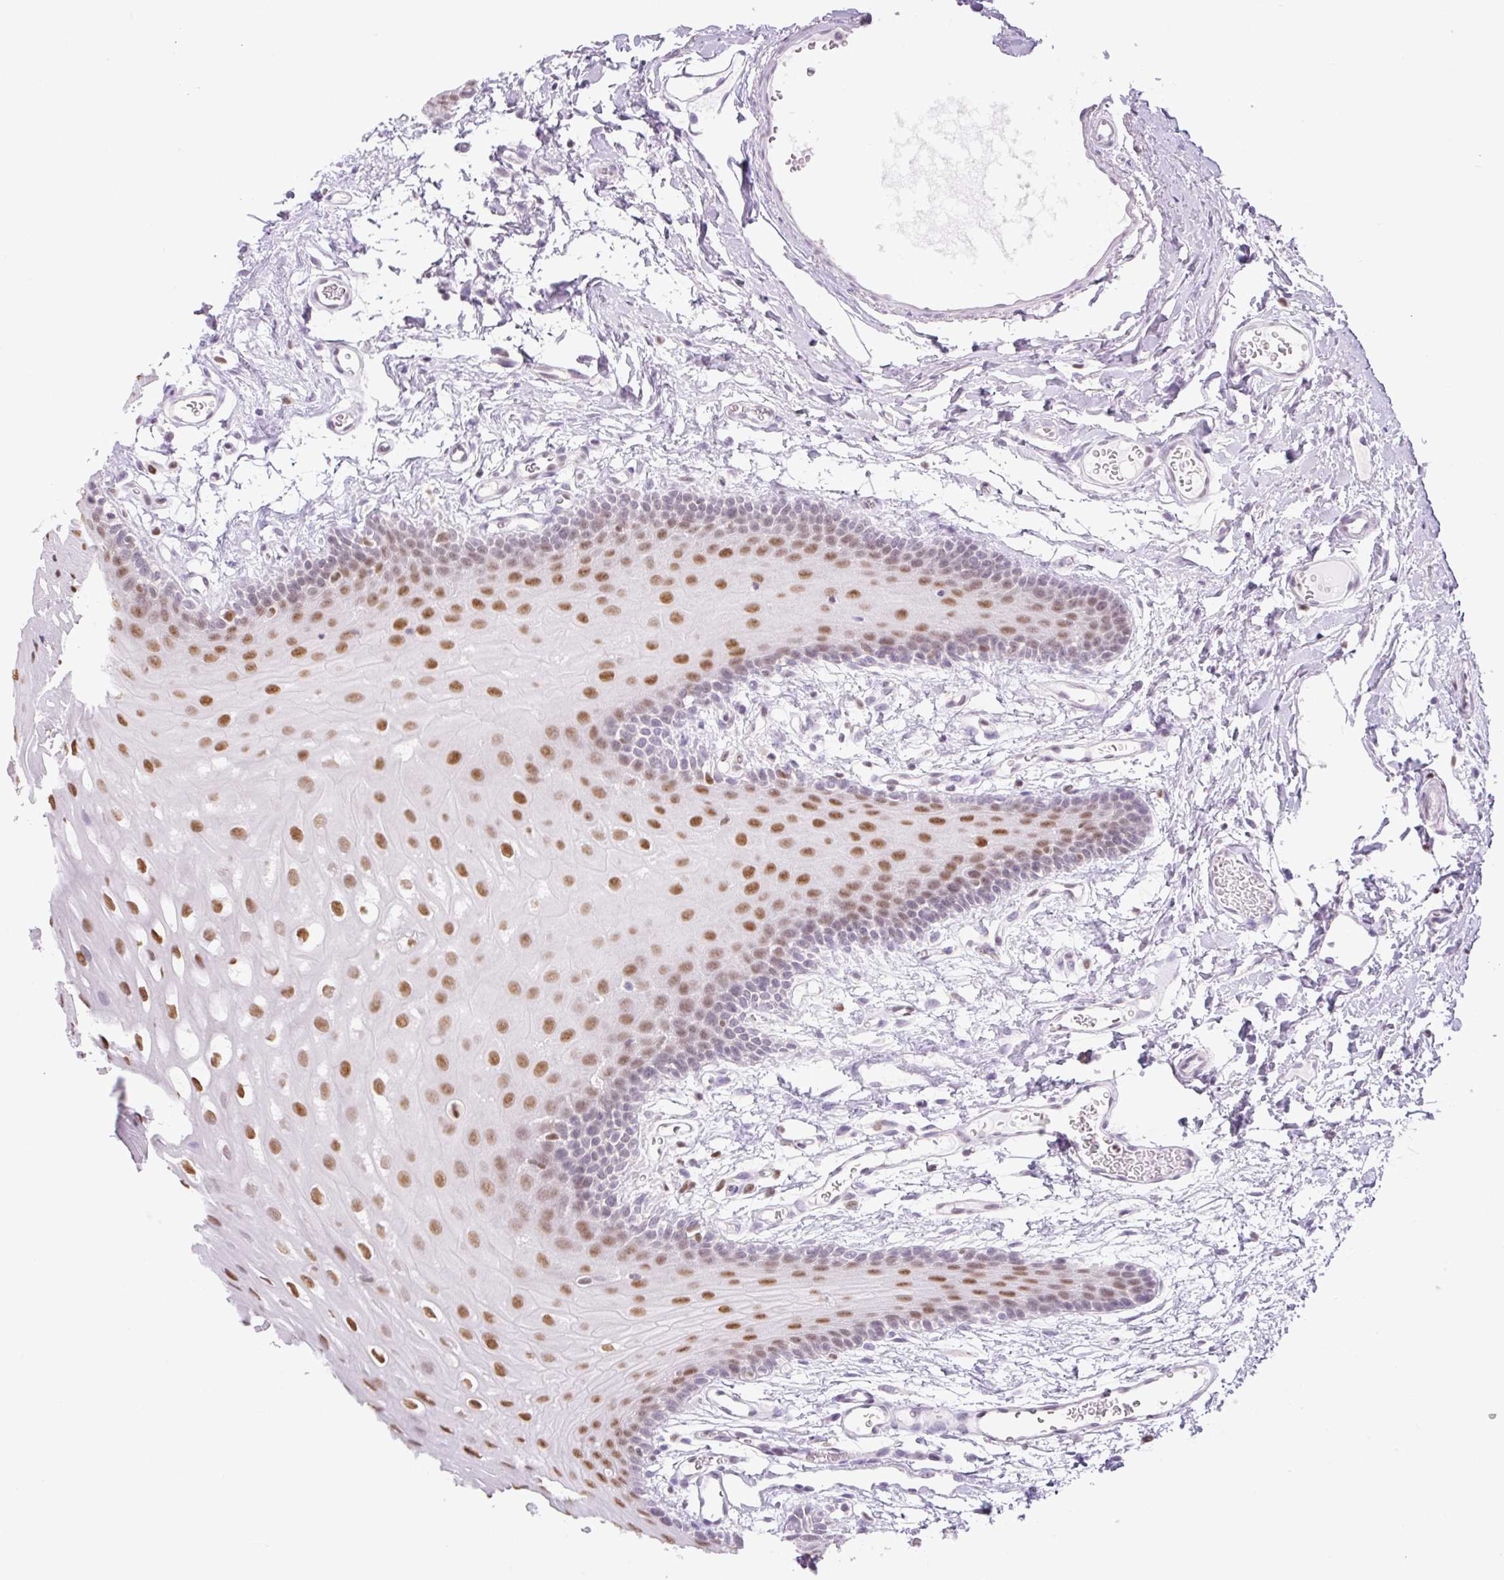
{"staining": {"intensity": "moderate", "quantity": "25%-75%", "location": "nuclear"}, "tissue": "oral mucosa", "cell_type": "Squamous epithelial cells", "image_type": "normal", "snomed": [{"axis": "morphology", "description": "Normal tissue, NOS"}, {"axis": "topography", "description": "Oral tissue"}, {"axis": "topography", "description": "Tounge, NOS"}], "caption": "Benign oral mucosa displays moderate nuclear expression in approximately 25%-75% of squamous epithelial cells, visualized by immunohistochemistry.", "gene": "TLE3", "patient": {"sex": "female", "age": 60}}